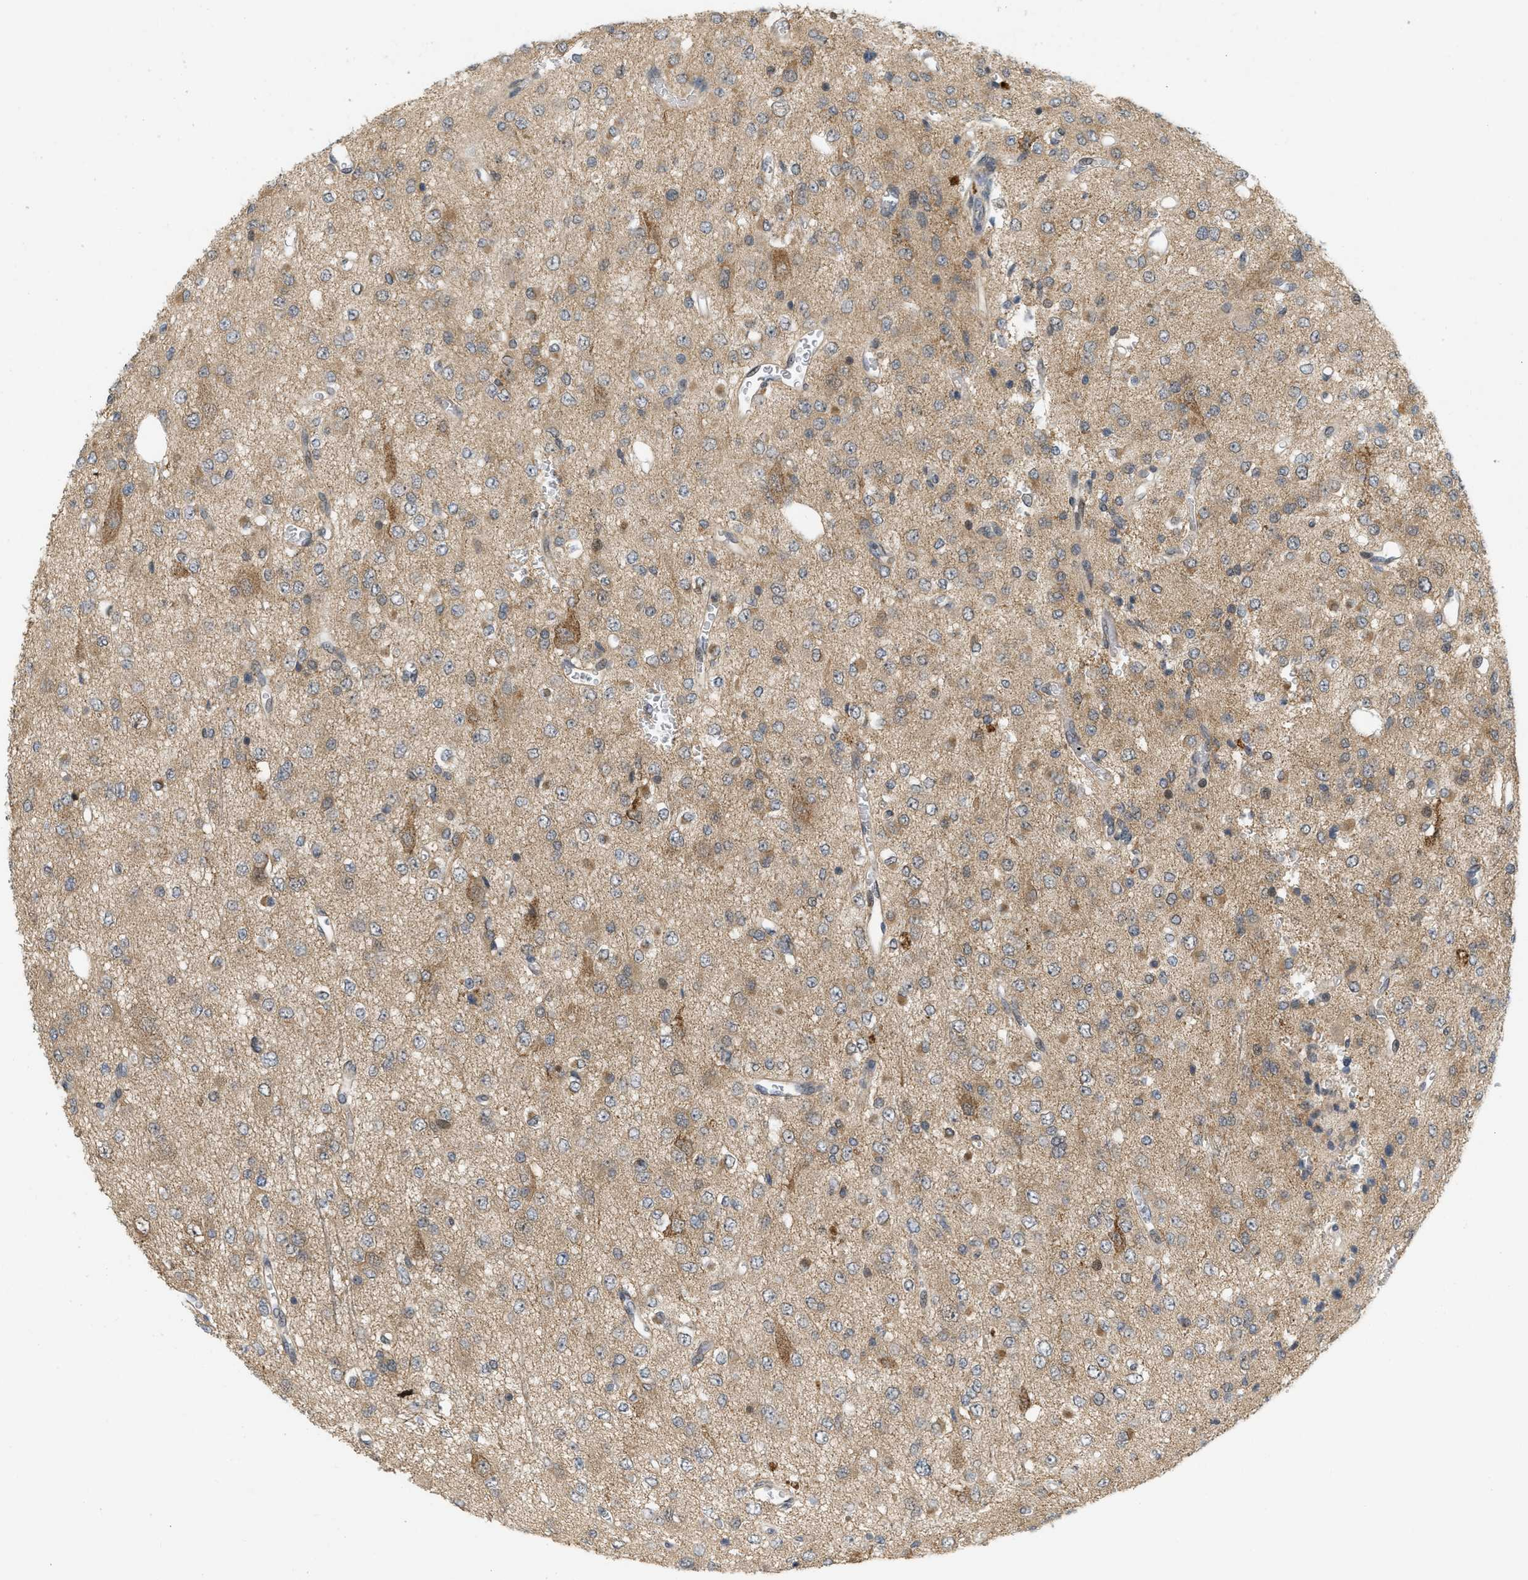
{"staining": {"intensity": "weak", "quantity": "<25%", "location": "cytoplasmic/membranous"}, "tissue": "glioma", "cell_type": "Tumor cells", "image_type": "cancer", "snomed": [{"axis": "morphology", "description": "Glioma, malignant, Low grade"}, {"axis": "topography", "description": "Brain"}], "caption": "Micrograph shows no protein expression in tumor cells of low-grade glioma (malignant) tissue.", "gene": "PRKD1", "patient": {"sex": "male", "age": 38}}